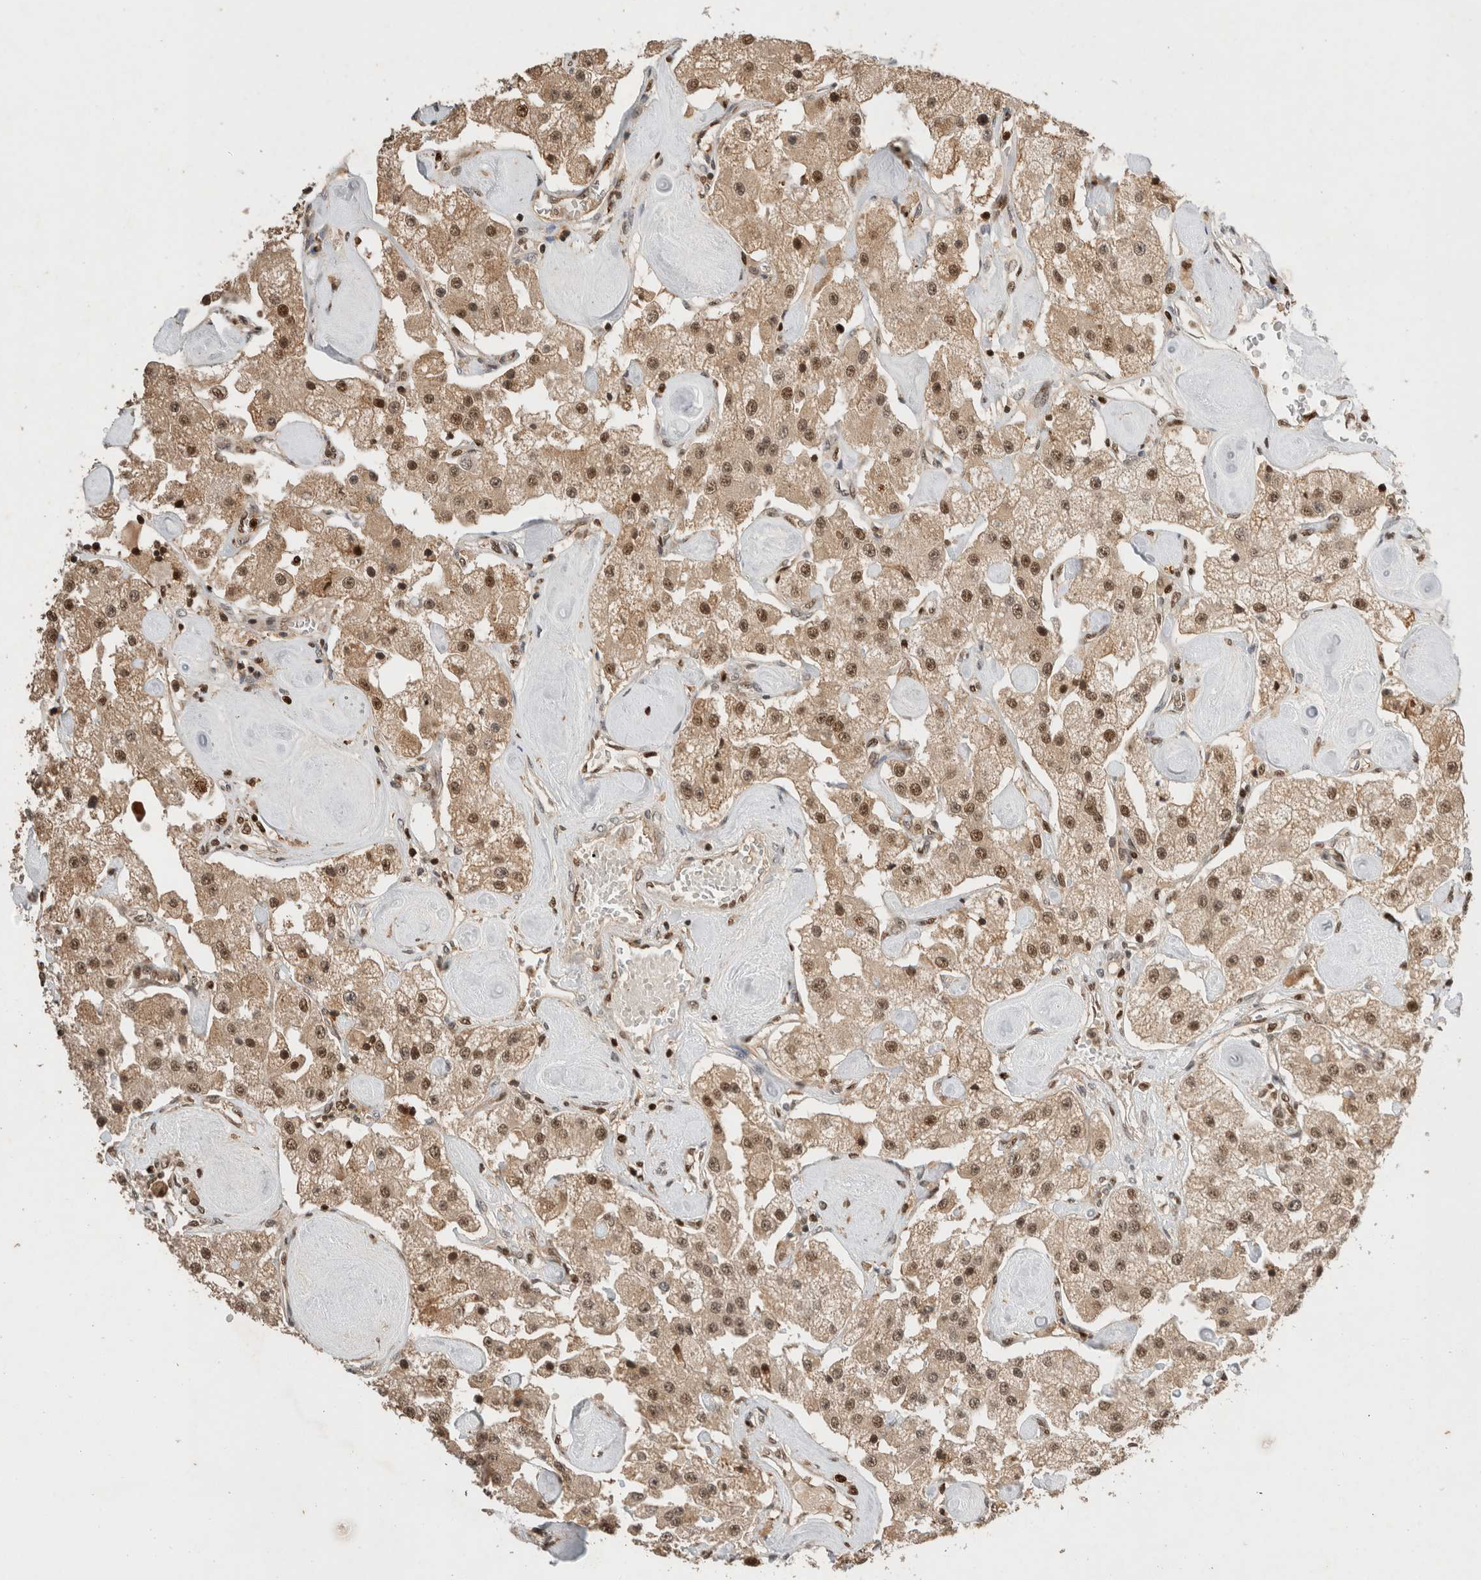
{"staining": {"intensity": "moderate", "quantity": ">75%", "location": "cytoplasmic/membranous,nuclear"}, "tissue": "carcinoid", "cell_type": "Tumor cells", "image_type": "cancer", "snomed": [{"axis": "morphology", "description": "Carcinoid, malignant, NOS"}, {"axis": "topography", "description": "Pancreas"}], "caption": "A brown stain highlights moderate cytoplasmic/membranous and nuclear staining of a protein in carcinoid tumor cells.", "gene": "SNRNP40", "patient": {"sex": "male", "age": 41}}